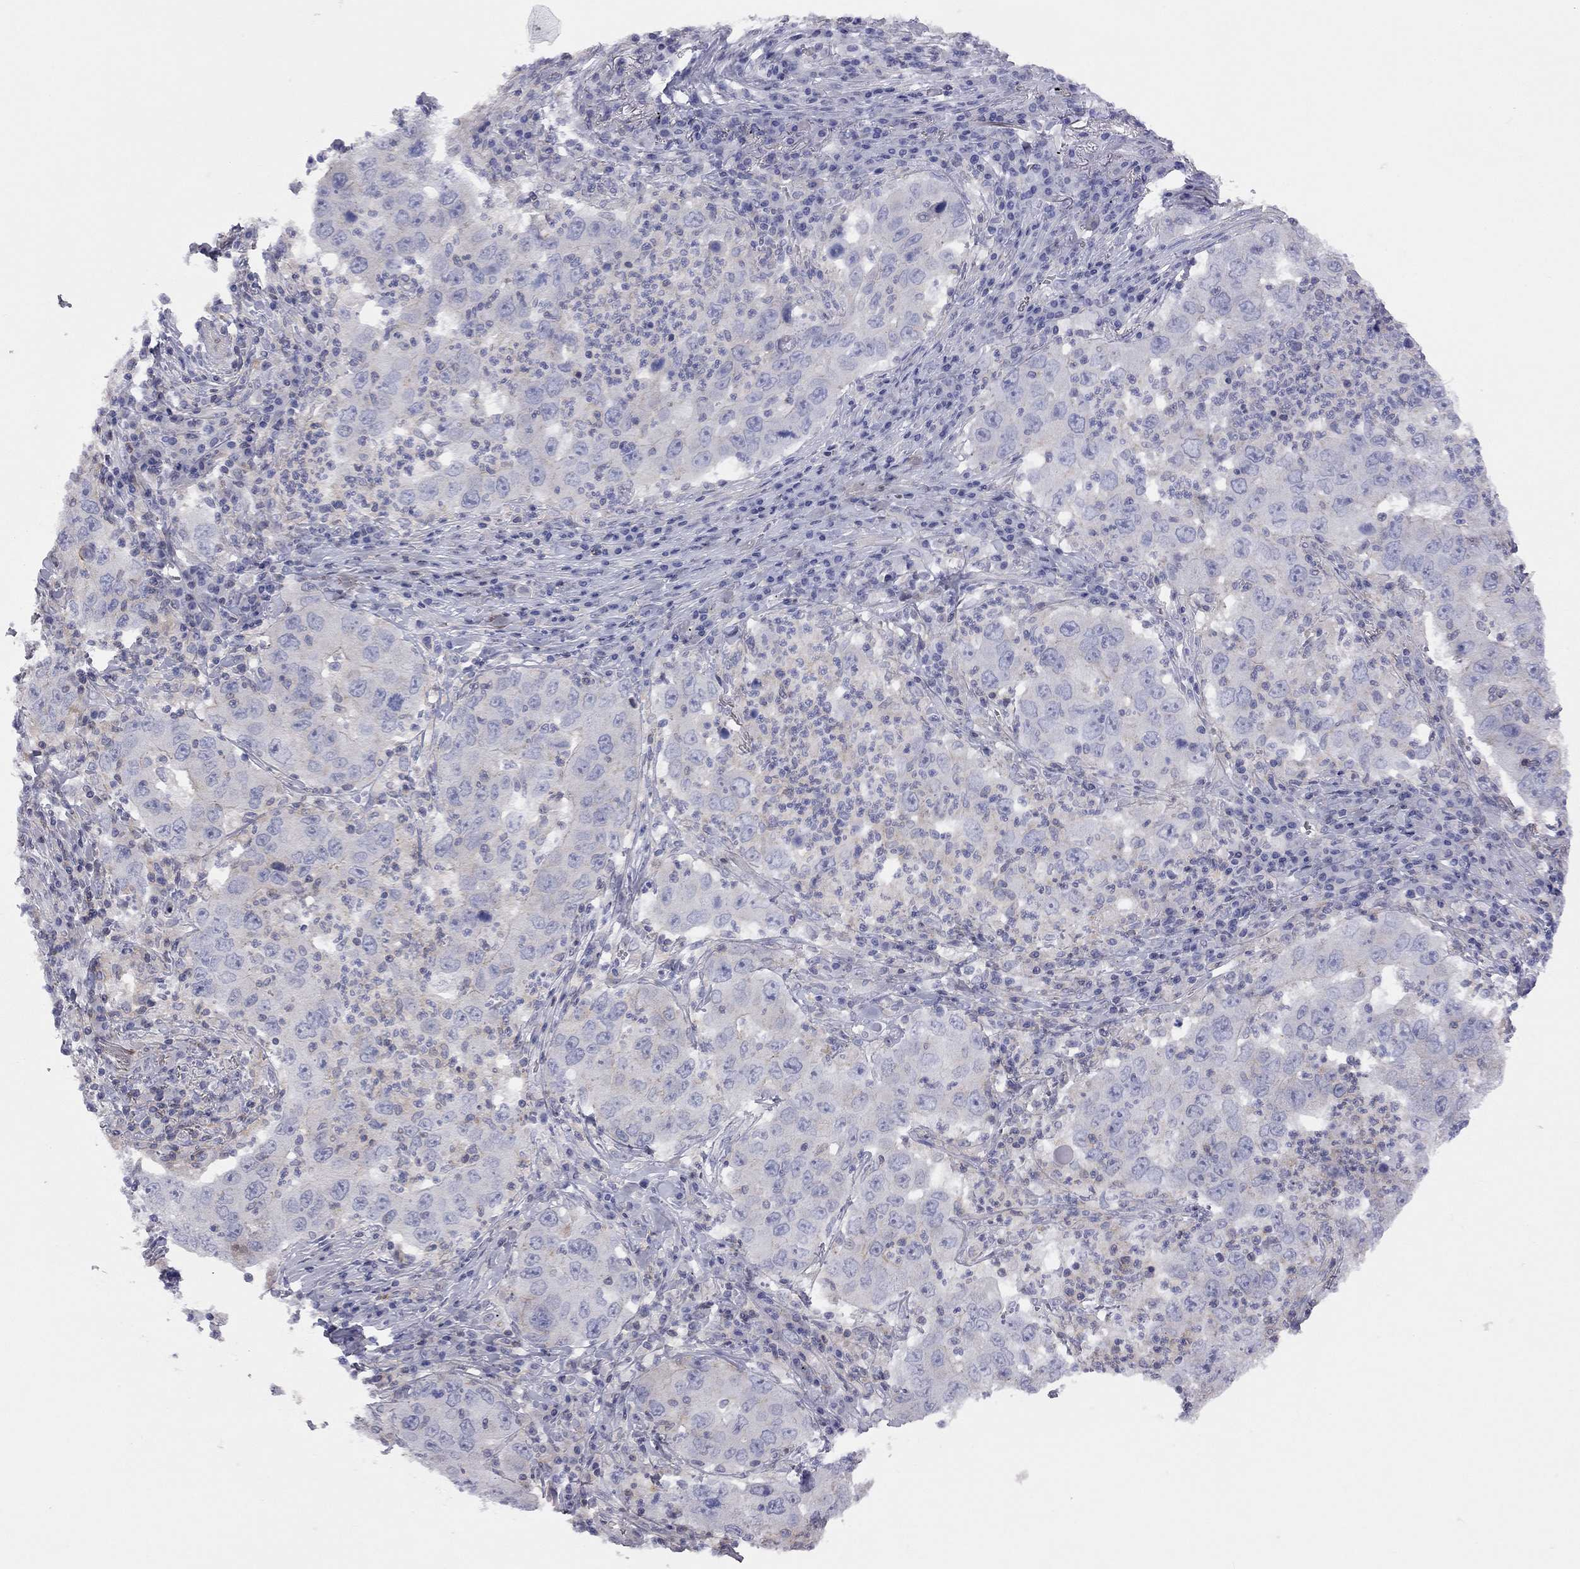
{"staining": {"intensity": "negative", "quantity": "none", "location": "none"}, "tissue": "lung cancer", "cell_type": "Tumor cells", "image_type": "cancer", "snomed": [{"axis": "morphology", "description": "Adenocarcinoma, NOS"}, {"axis": "topography", "description": "Lung"}], "caption": "An image of human lung cancer (adenocarcinoma) is negative for staining in tumor cells.", "gene": "ADCYAP1", "patient": {"sex": "male", "age": 73}}